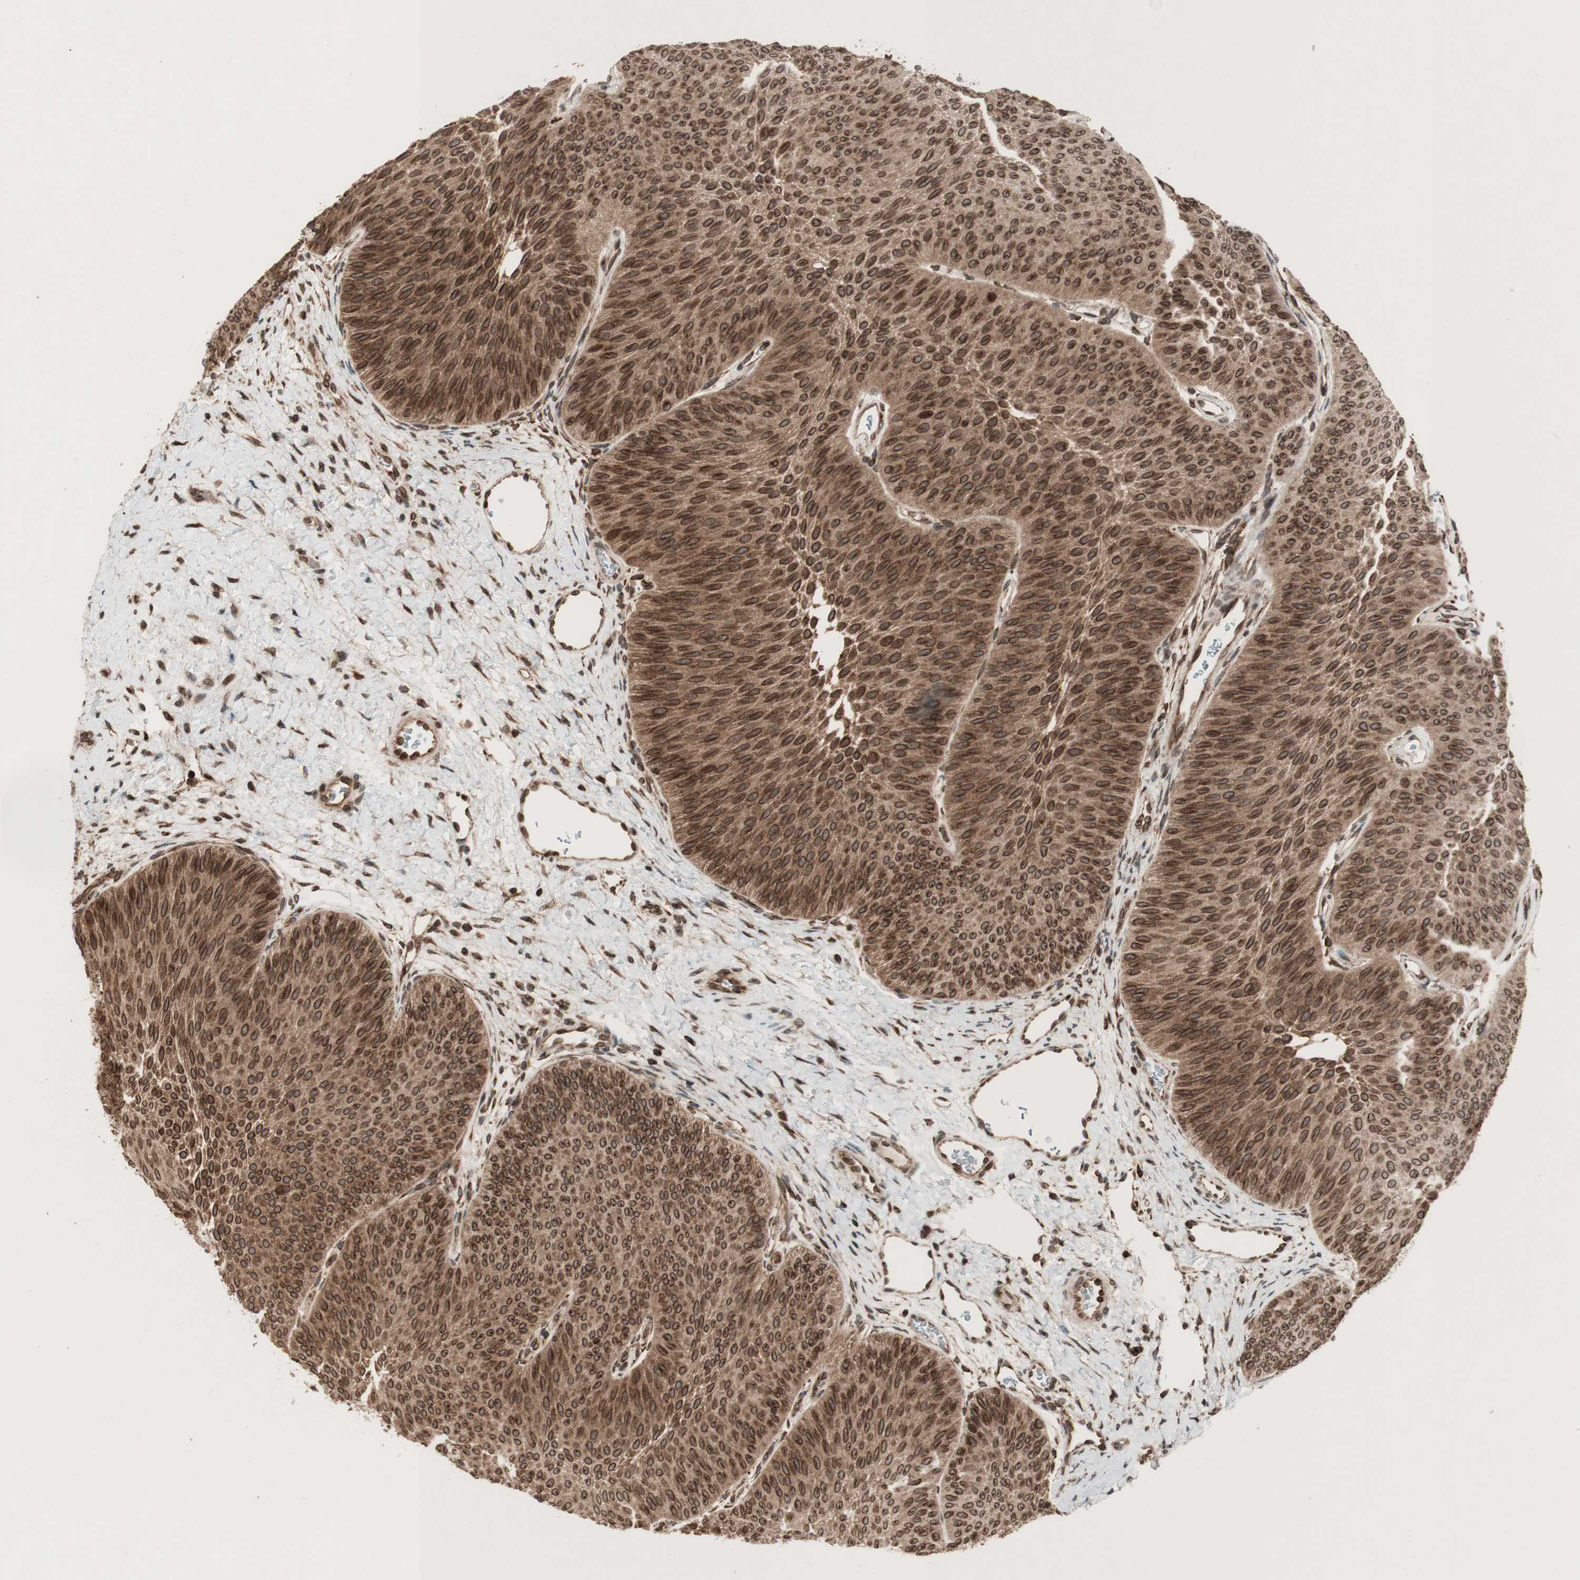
{"staining": {"intensity": "strong", "quantity": ">75%", "location": "cytoplasmic/membranous,nuclear"}, "tissue": "urothelial cancer", "cell_type": "Tumor cells", "image_type": "cancer", "snomed": [{"axis": "morphology", "description": "Urothelial carcinoma, Low grade"}, {"axis": "topography", "description": "Urinary bladder"}], "caption": "Immunohistochemical staining of human urothelial carcinoma (low-grade) displays high levels of strong cytoplasmic/membranous and nuclear protein positivity in about >75% of tumor cells.", "gene": "NUP62", "patient": {"sex": "female", "age": 60}}